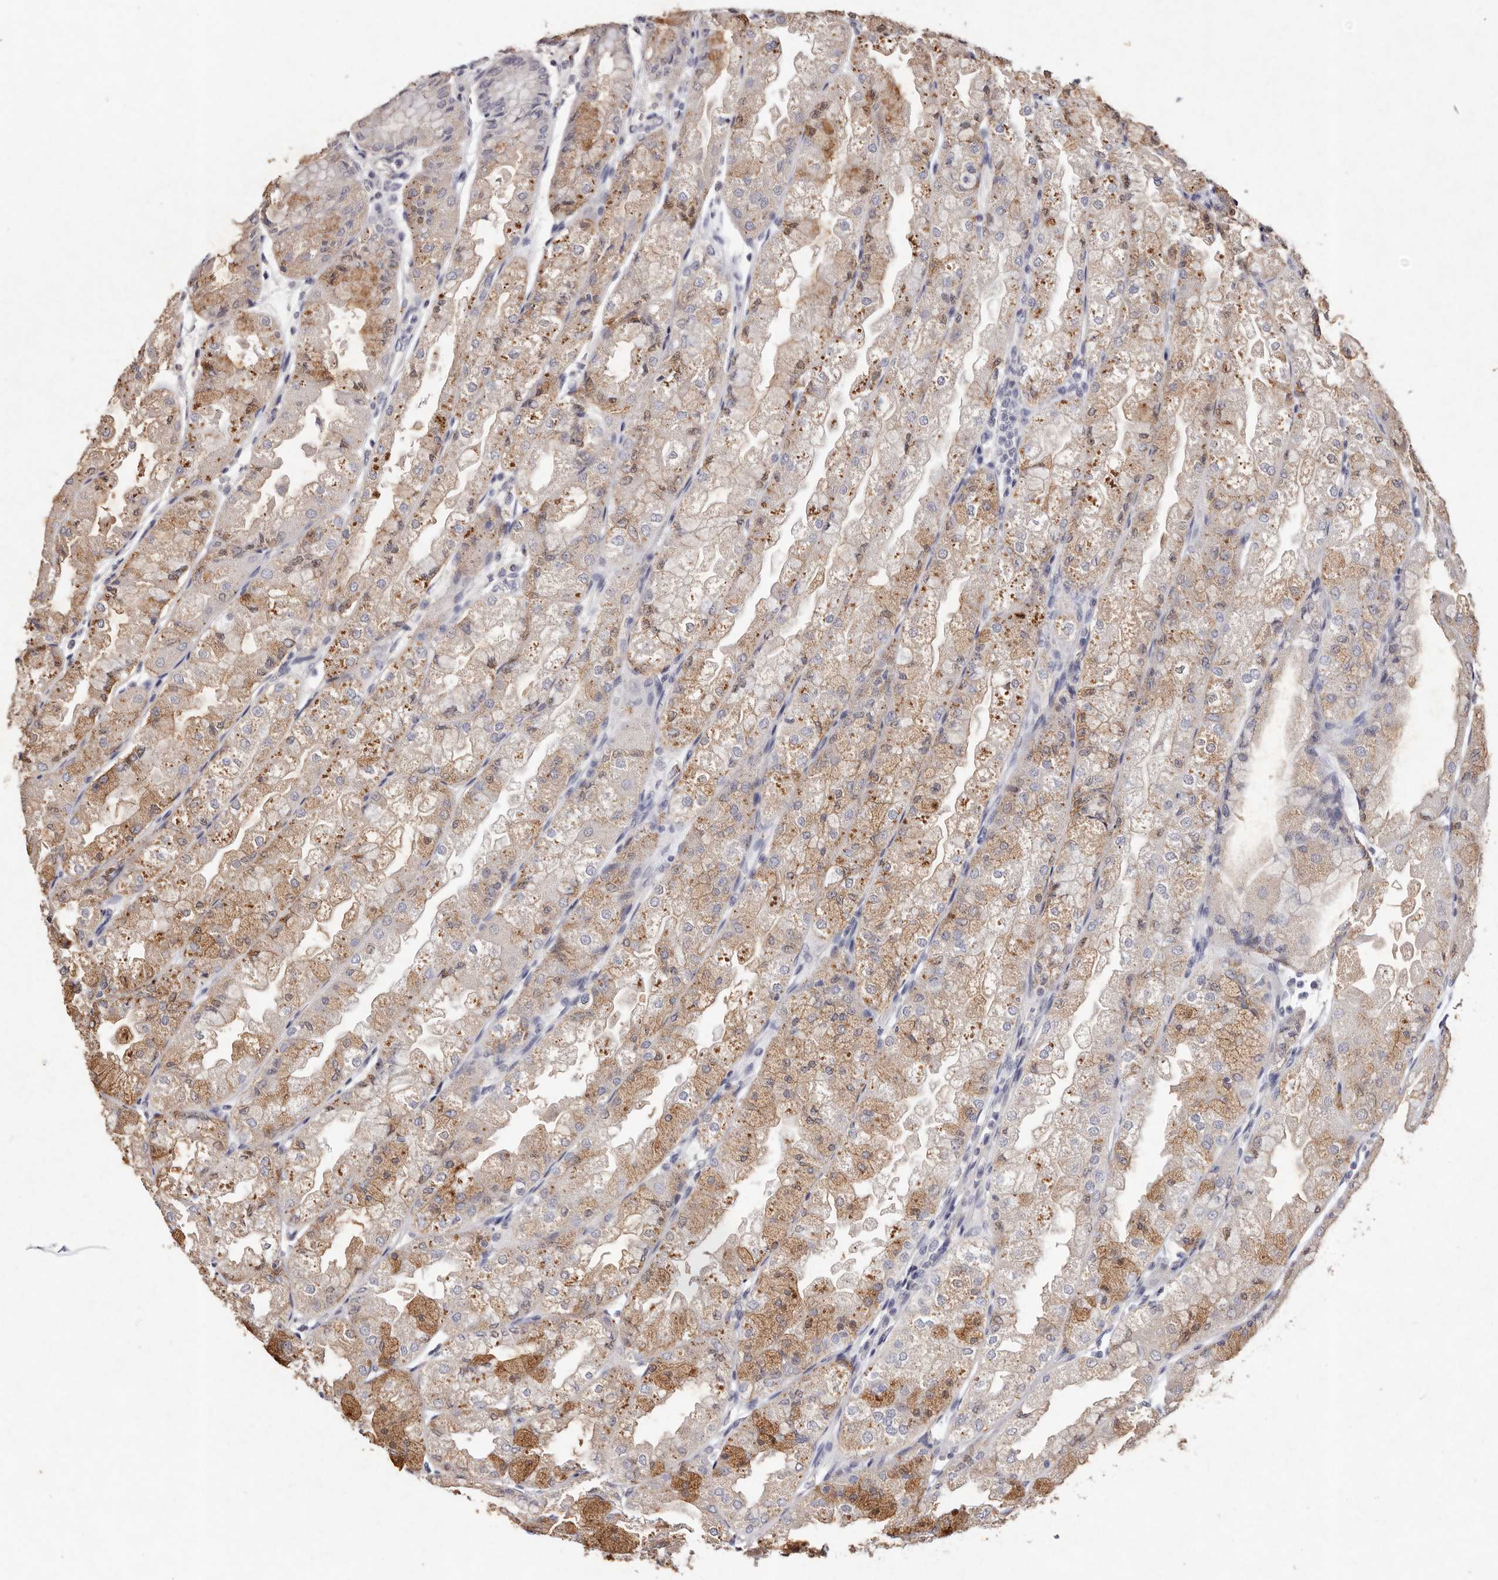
{"staining": {"intensity": "moderate", "quantity": "25%-75%", "location": "cytoplasmic/membranous"}, "tissue": "stomach", "cell_type": "Glandular cells", "image_type": "normal", "snomed": [{"axis": "morphology", "description": "Normal tissue, NOS"}, {"axis": "topography", "description": "Stomach, upper"}], "caption": "This is a histology image of immunohistochemistry staining of benign stomach, which shows moderate positivity in the cytoplasmic/membranous of glandular cells.", "gene": "THBS3", "patient": {"sex": "male", "age": 47}}